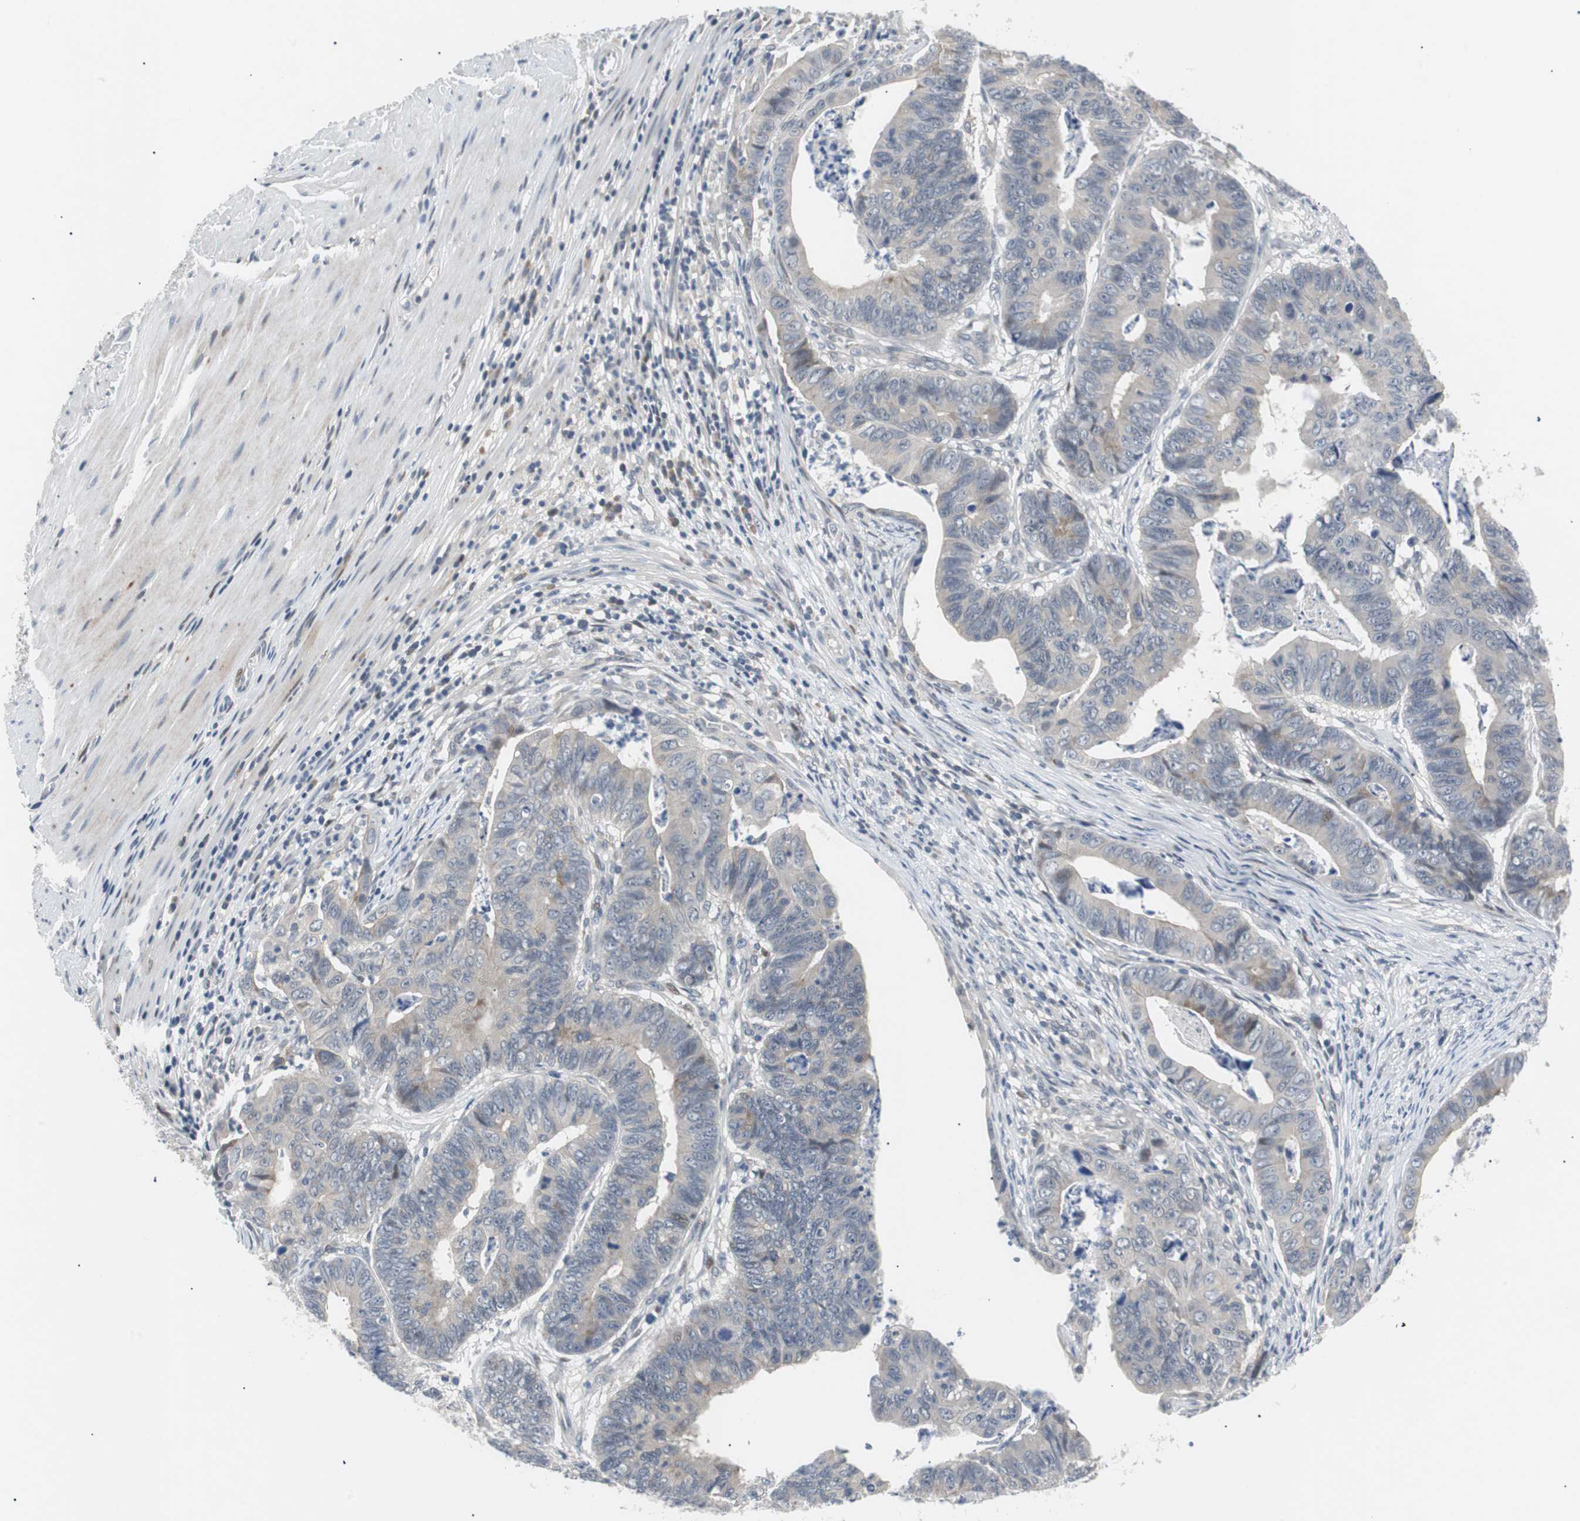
{"staining": {"intensity": "negative", "quantity": "none", "location": "none"}, "tissue": "stomach cancer", "cell_type": "Tumor cells", "image_type": "cancer", "snomed": [{"axis": "morphology", "description": "Adenocarcinoma, NOS"}, {"axis": "topography", "description": "Stomach, lower"}], "caption": "Image shows no significant protein expression in tumor cells of stomach cancer.", "gene": "MAP2K4", "patient": {"sex": "male", "age": 77}}